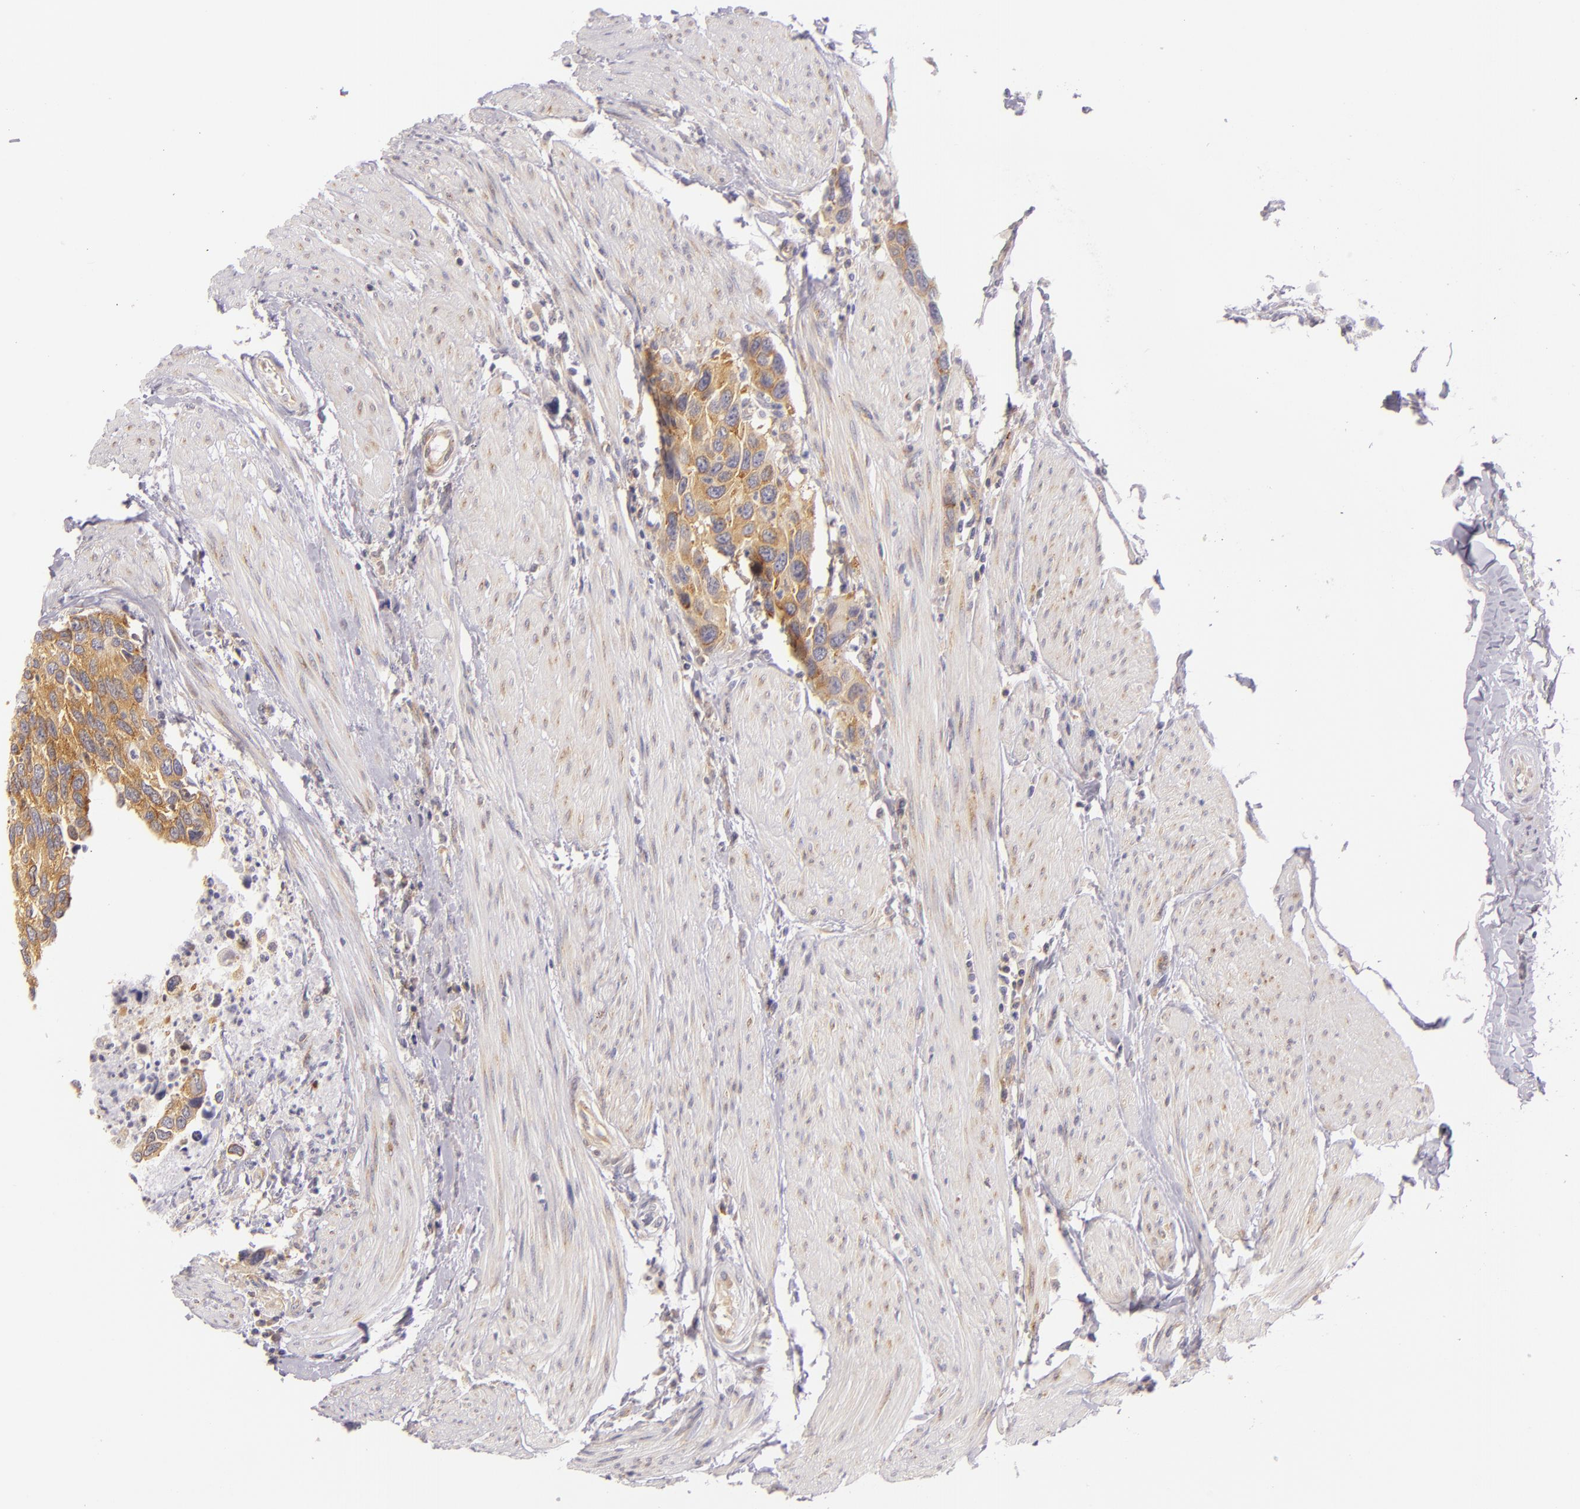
{"staining": {"intensity": "moderate", "quantity": ">75%", "location": "cytoplasmic/membranous"}, "tissue": "urothelial cancer", "cell_type": "Tumor cells", "image_type": "cancer", "snomed": [{"axis": "morphology", "description": "Urothelial carcinoma, High grade"}, {"axis": "topography", "description": "Urinary bladder"}], "caption": "This image exhibits immunohistochemistry staining of urothelial carcinoma (high-grade), with medium moderate cytoplasmic/membranous expression in about >75% of tumor cells.", "gene": "UPF3B", "patient": {"sex": "male", "age": 66}}